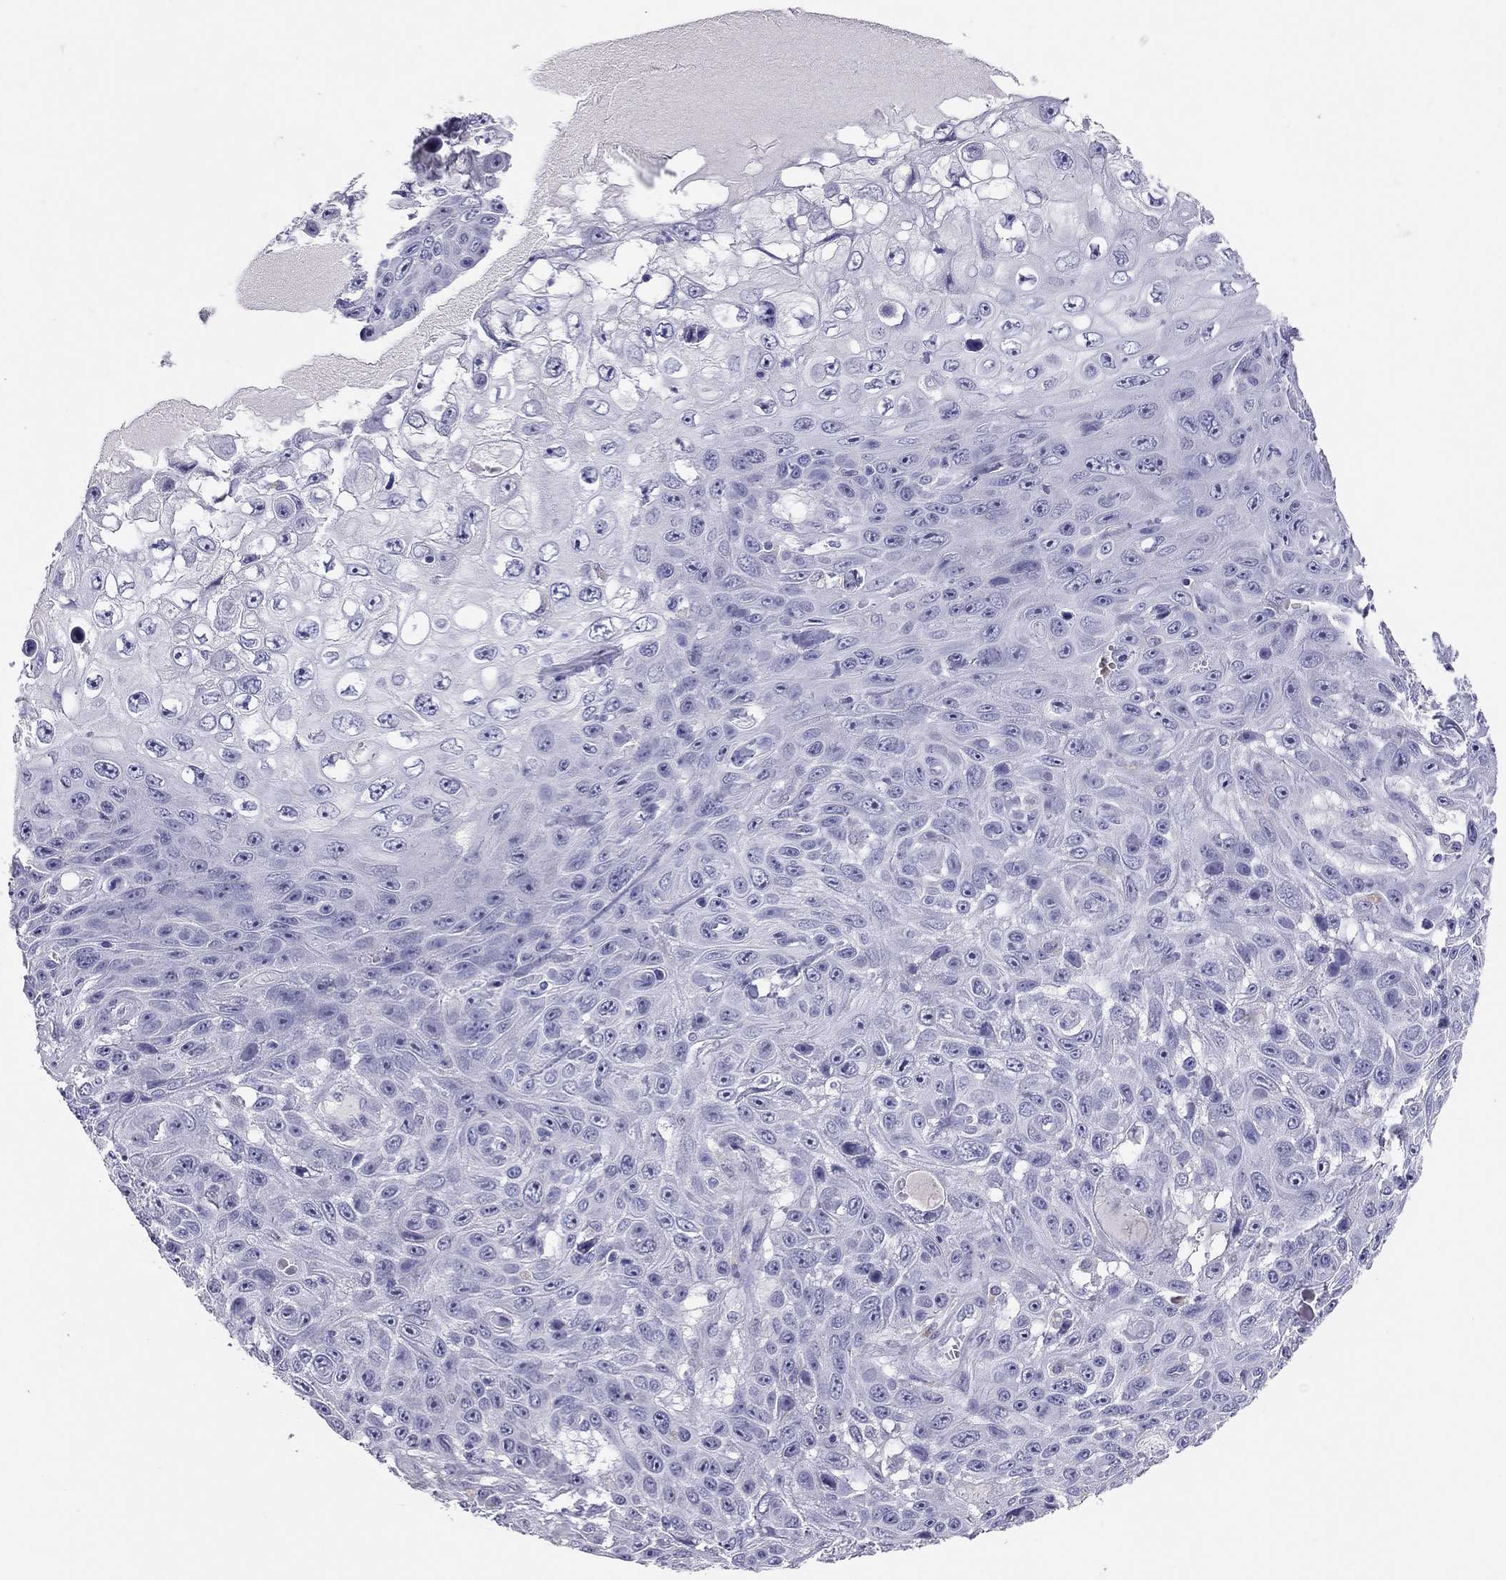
{"staining": {"intensity": "negative", "quantity": "none", "location": "none"}, "tissue": "skin cancer", "cell_type": "Tumor cells", "image_type": "cancer", "snomed": [{"axis": "morphology", "description": "Squamous cell carcinoma, NOS"}, {"axis": "topography", "description": "Skin"}], "caption": "High power microscopy image of an immunohistochemistry (IHC) photomicrograph of squamous cell carcinoma (skin), revealing no significant positivity in tumor cells.", "gene": "IL17REL", "patient": {"sex": "male", "age": 82}}